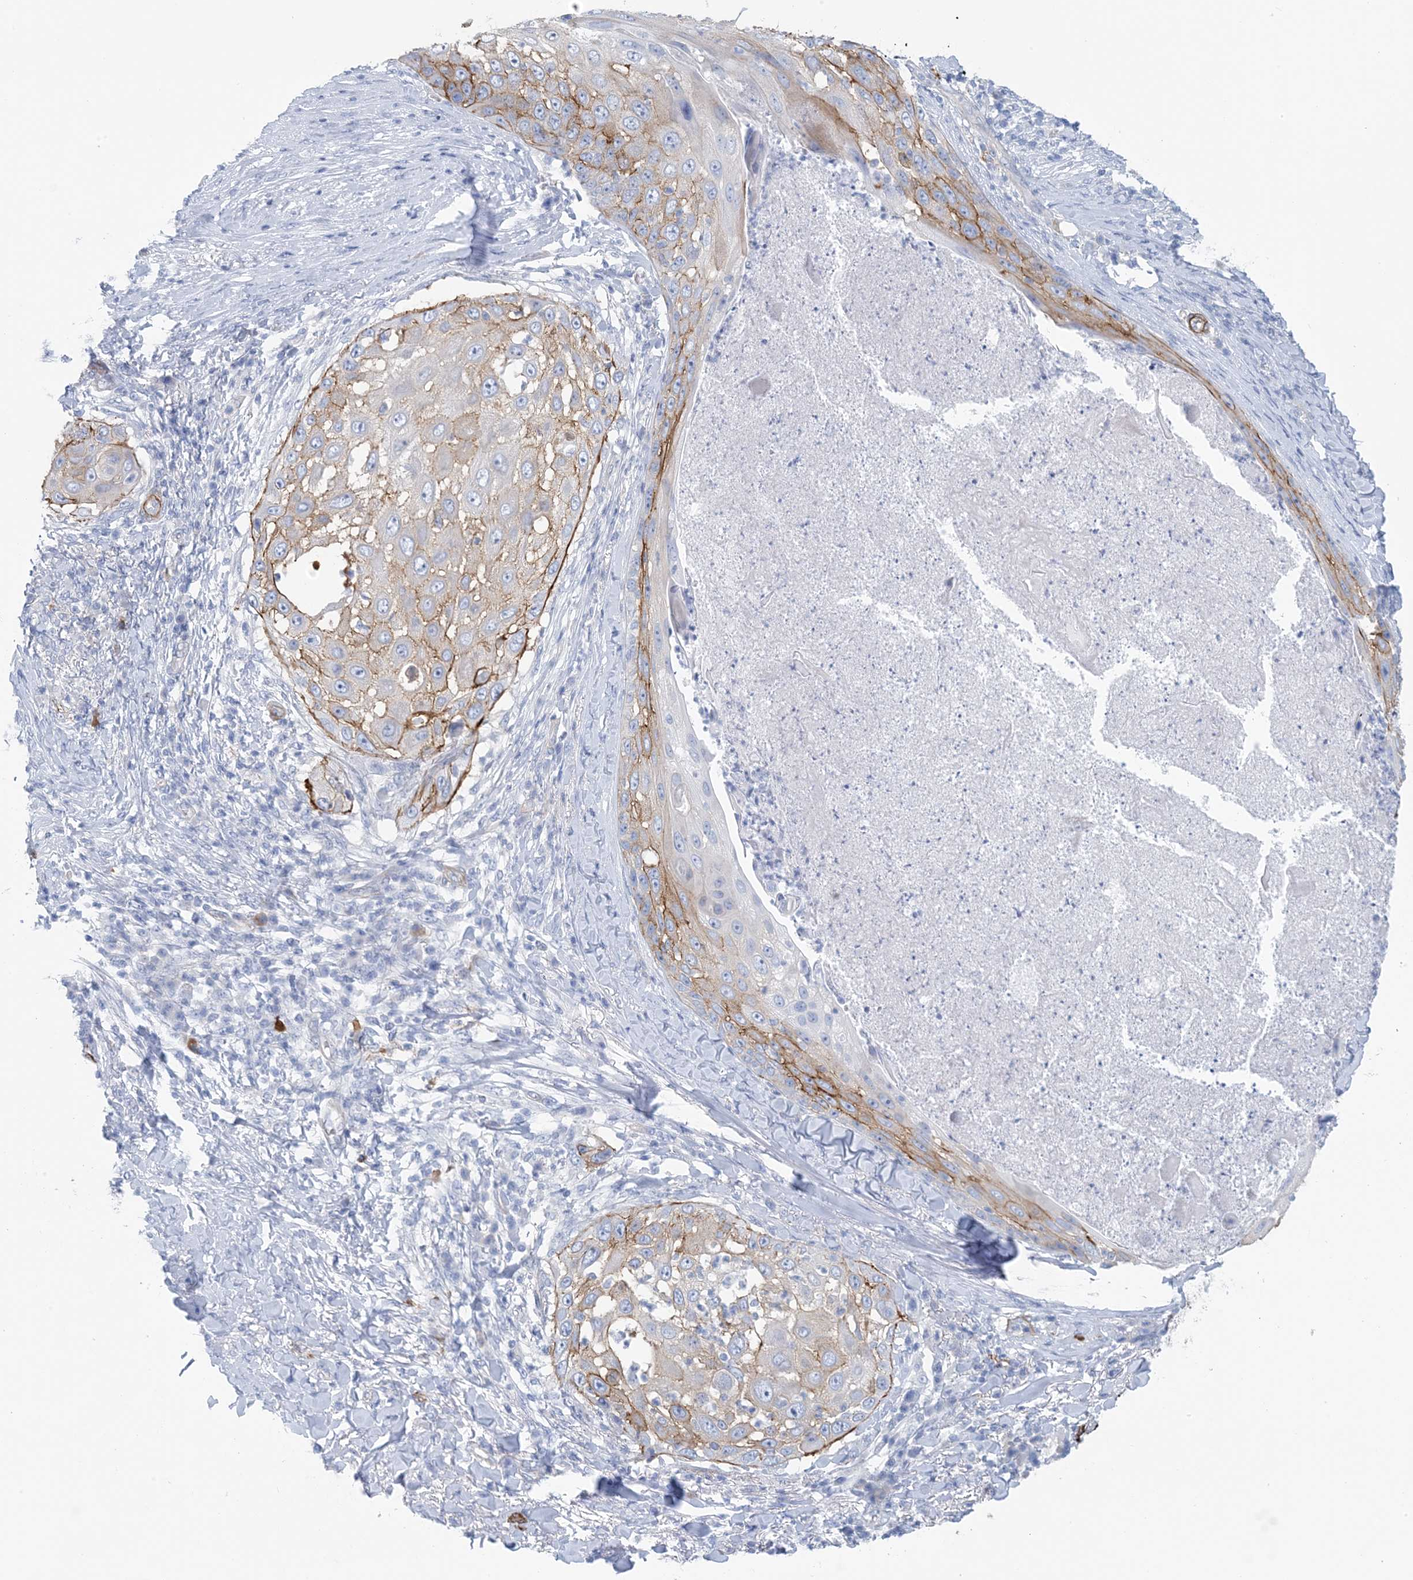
{"staining": {"intensity": "moderate", "quantity": "25%-75%", "location": "cytoplasmic/membranous"}, "tissue": "skin cancer", "cell_type": "Tumor cells", "image_type": "cancer", "snomed": [{"axis": "morphology", "description": "Squamous cell carcinoma, NOS"}, {"axis": "topography", "description": "Skin"}], "caption": "IHC histopathology image of neoplastic tissue: human skin cancer stained using IHC shows medium levels of moderate protein expression localized specifically in the cytoplasmic/membranous of tumor cells, appearing as a cytoplasmic/membranous brown color.", "gene": "SHANK1", "patient": {"sex": "female", "age": 44}}